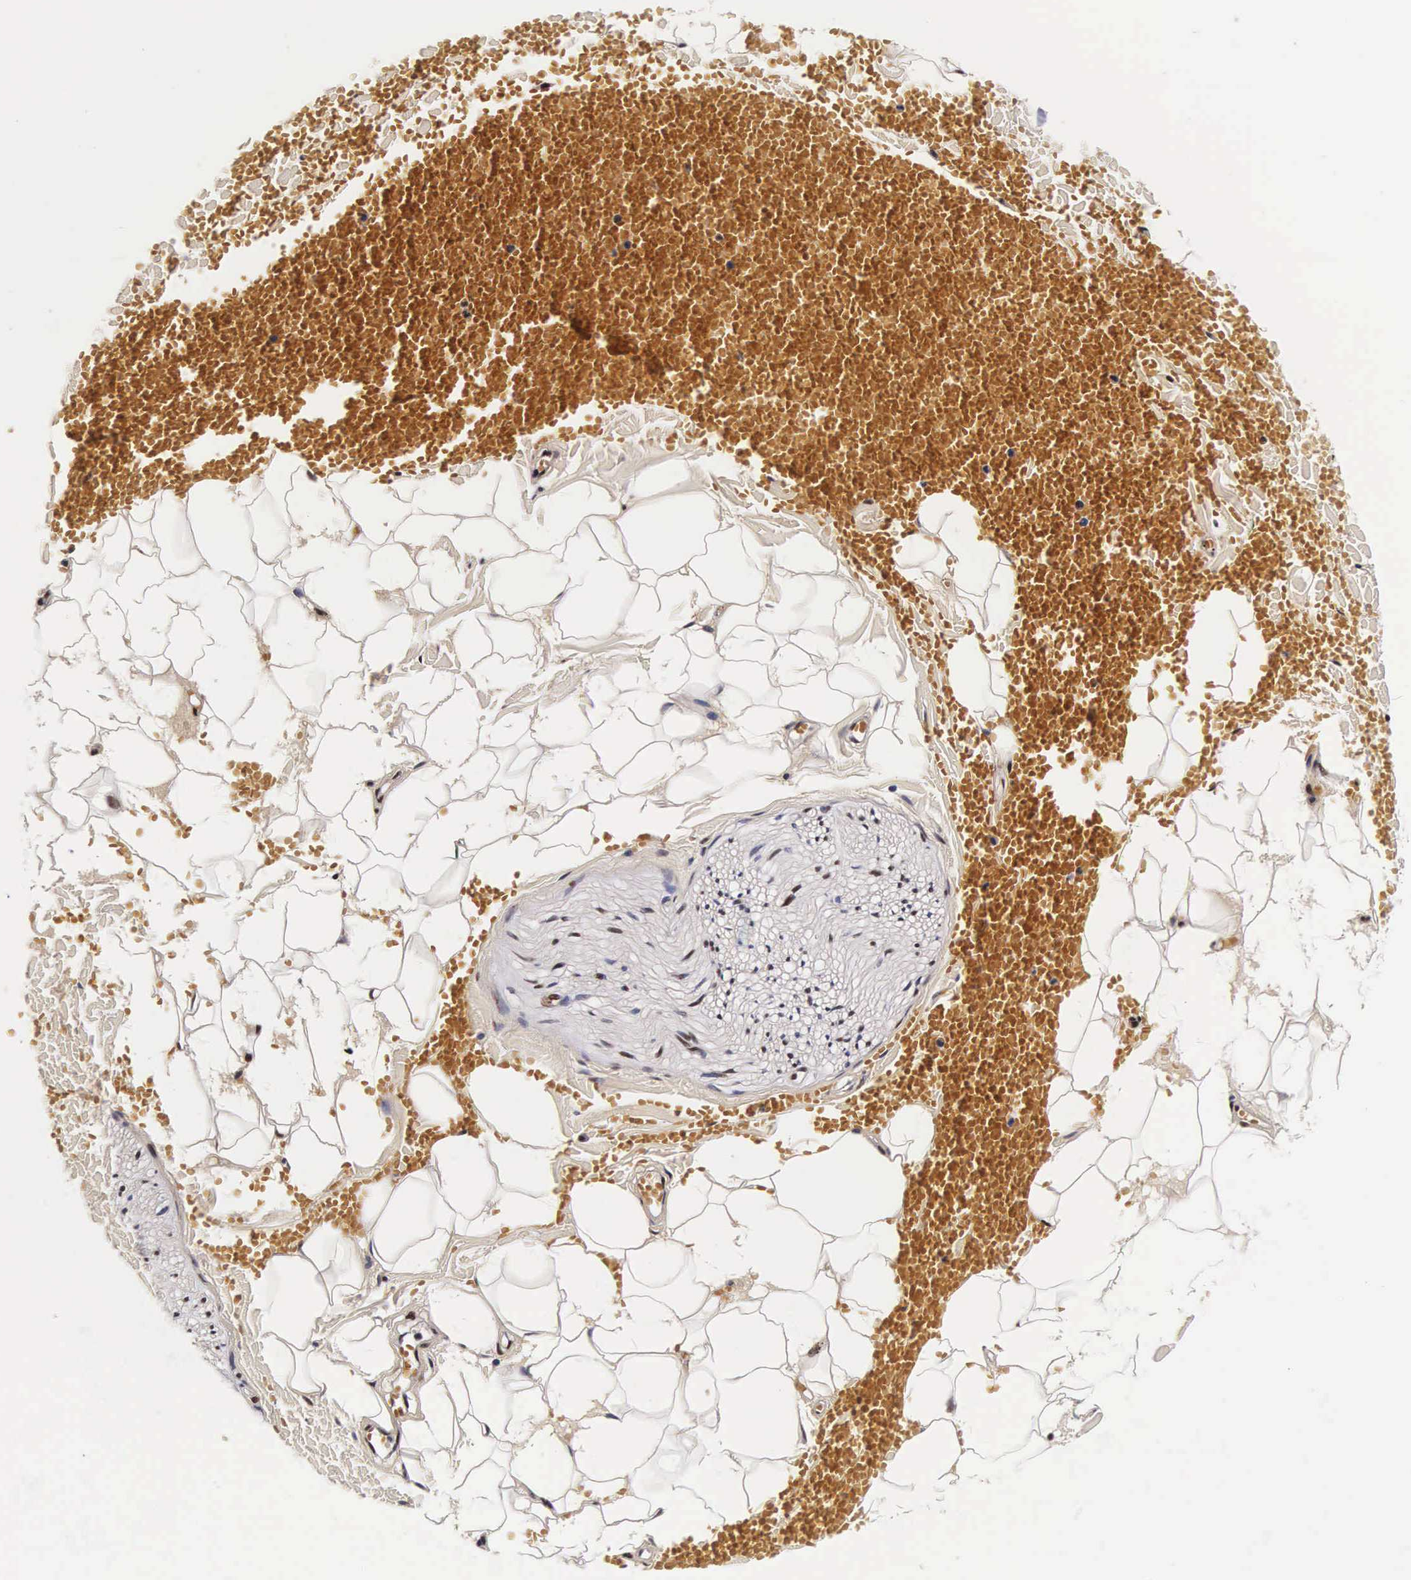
{"staining": {"intensity": "moderate", "quantity": ">75%", "location": "nuclear"}, "tissue": "adipose tissue", "cell_type": "Adipocytes", "image_type": "normal", "snomed": [{"axis": "morphology", "description": "Normal tissue, NOS"}, {"axis": "morphology", "description": "Inflammation, NOS"}, {"axis": "topography", "description": "Lymph node"}, {"axis": "topography", "description": "Peripheral nerve tissue"}], "caption": "Adipocytes reveal medium levels of moderate nuclear expression in about >75% of cells in unremarkable human adipose tissue. The protein of interest is stained brown, and the nuclei are stained in blue (DAB (3,3'-diaminobenzidine) IHC with brightfield microscopy, high magnification).", "gene": "BCL2L2", "patient": {"sex": "male", "age": 52}}